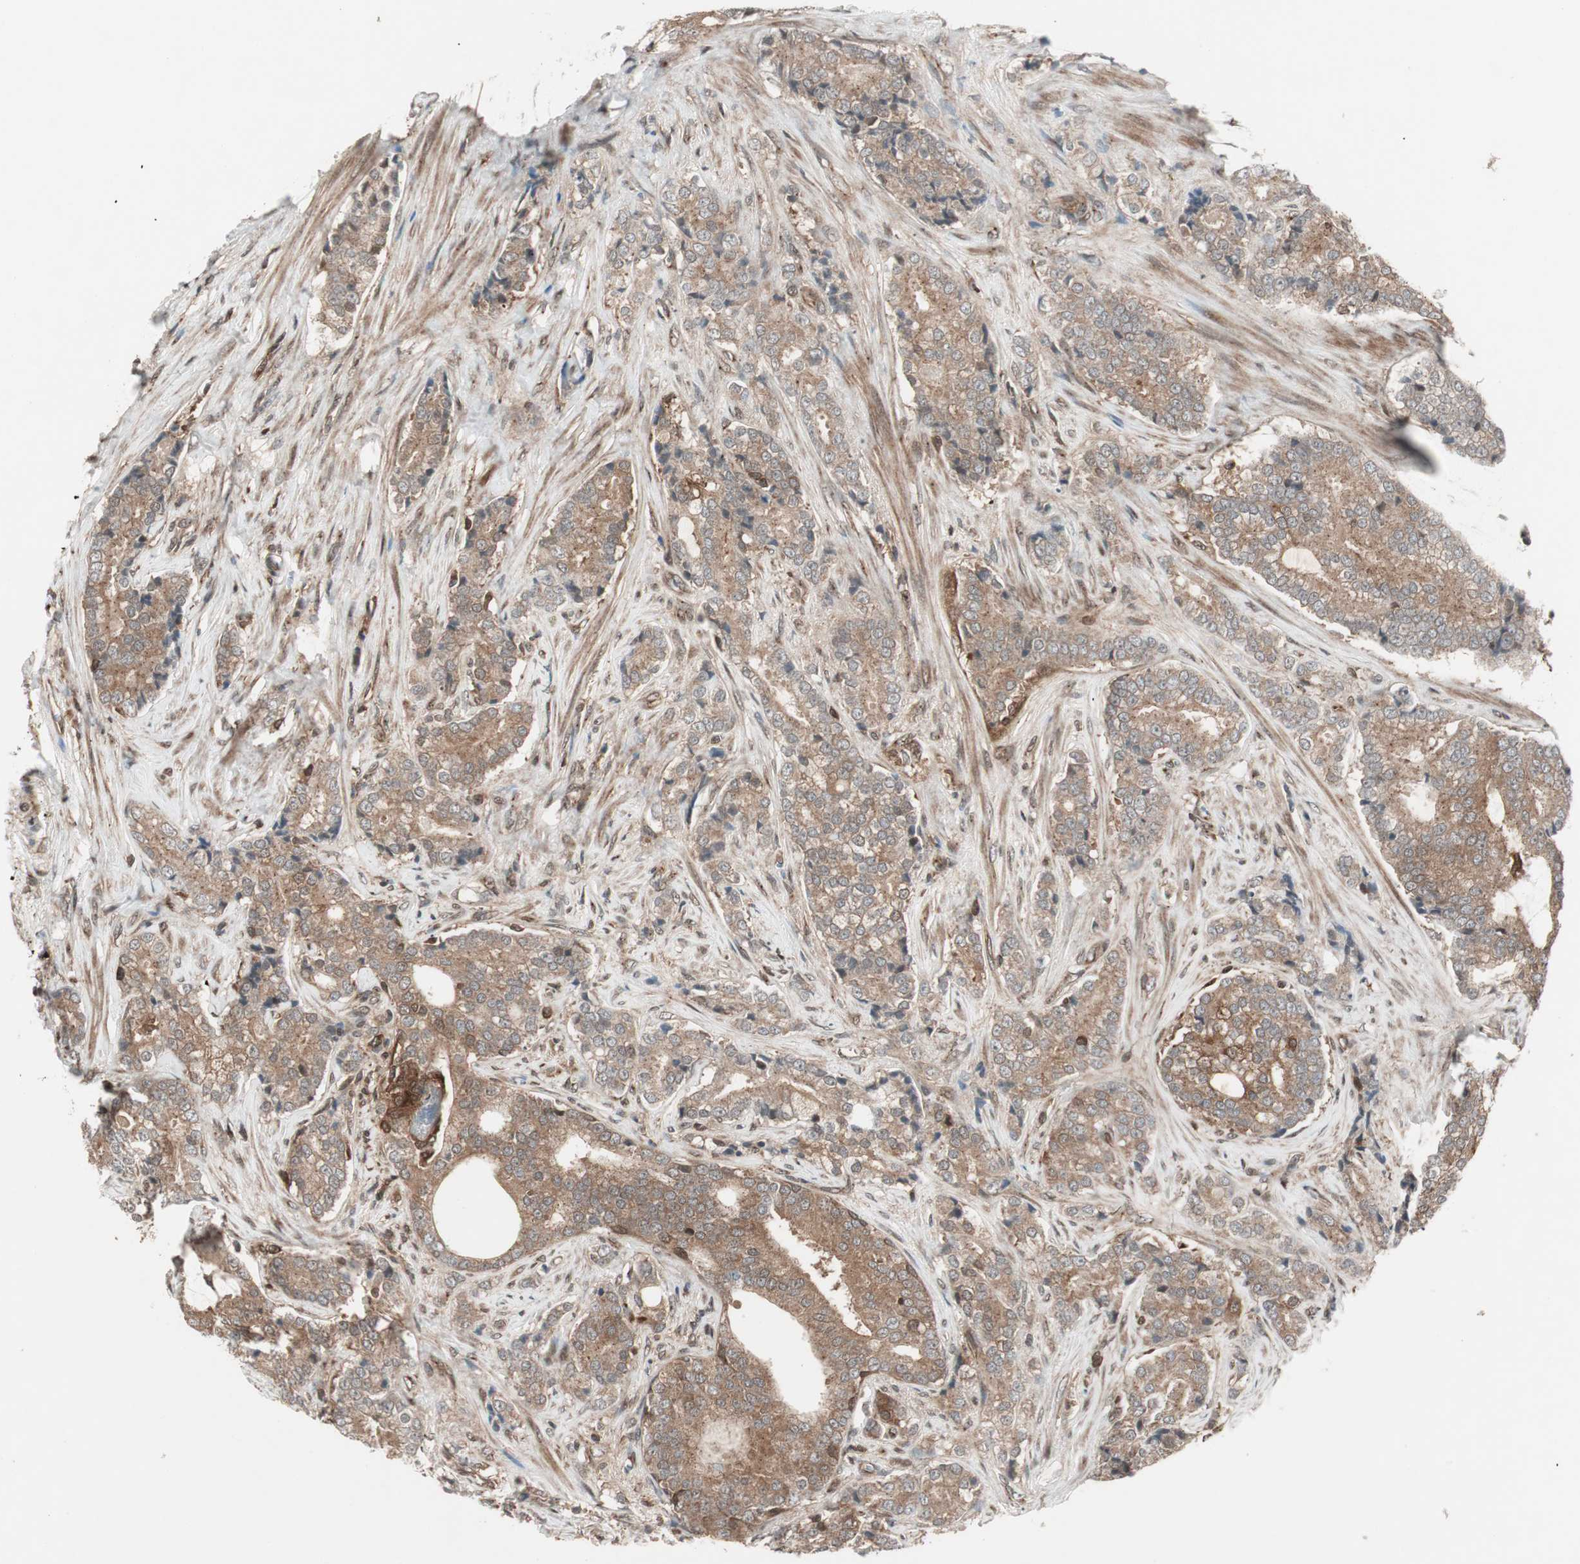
{"staining": {"intensity": "moderate", "quantity": ">75%", "location": "cytoplasmic/membranous"}, "tissue": "prostate cancer", "cell_type": "Tumor cells", "image_type": "cancer", "snomed": [{"axis": "morphology", "description": "Adenocarcinoma, Low grade"}, {"axis": "topography", "description": "Prostate"}], "caption": "An image showing moderate cytoplasmic/membranous expression in about >75% of tumor cells in prostate low-grade adenocarcinoma, as visualized by brown immunohistochemical staining.", "gene": "PRKG2", "patient": {"sex": "male", "age": 58}}